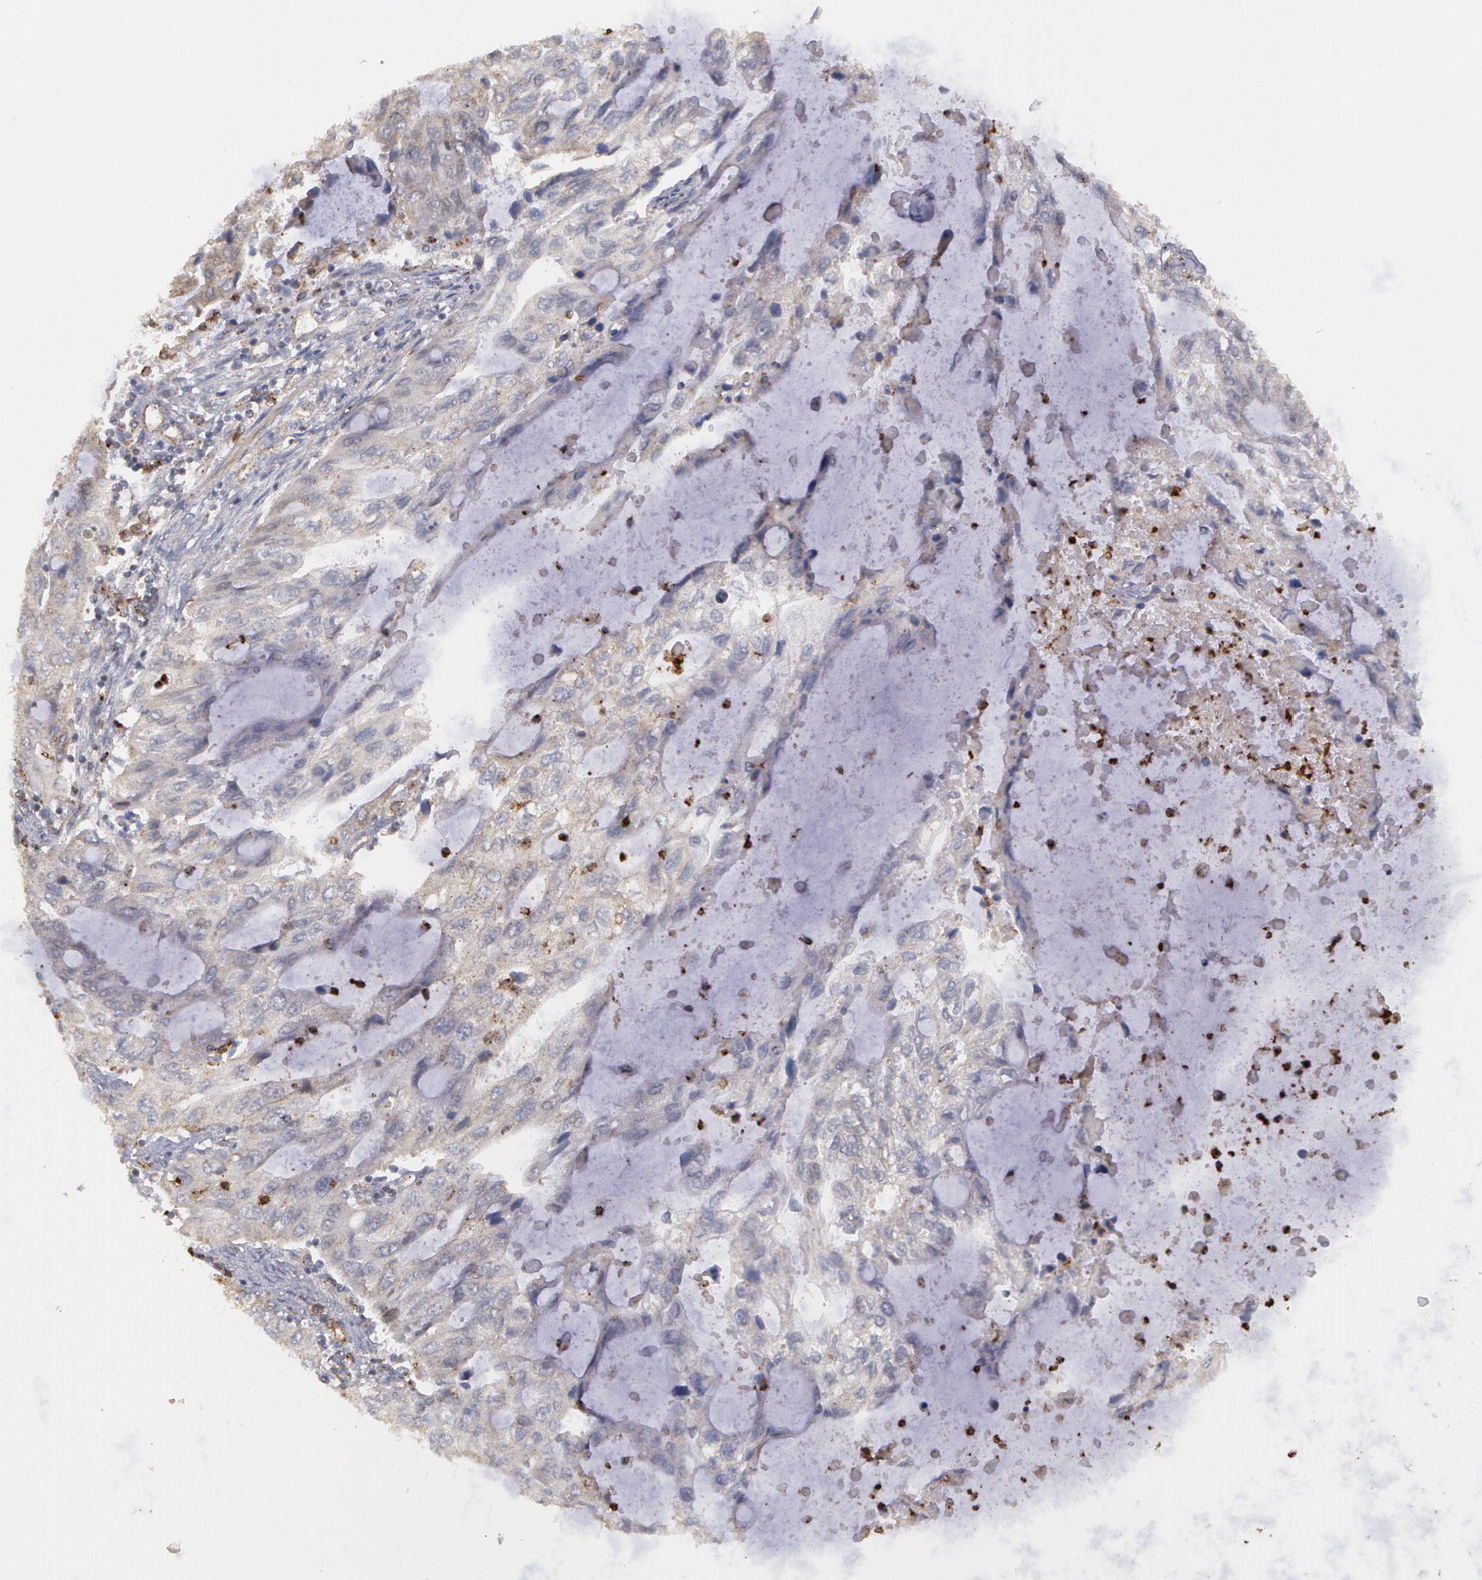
{"staining": {"intensity": "weak", "quantity": ">75%", "location": "cytoplasmic/membranous"}, "tissue": "stomach cancer", "cell_type": "Tumor cells", "image_type": "cancer", "snomed": [{"axis": "morphology", "description": "Adenocarcinoma, NOS"}, {"axis": "topography", "description": "Stomach, upper"}], "caption": "Human adenocarcinoma (stomach) stained with a protein marker exhibits weak staining in tumor cells.", "gene": "FLOT2", "patient": {"sex": "female", "age": 52}}